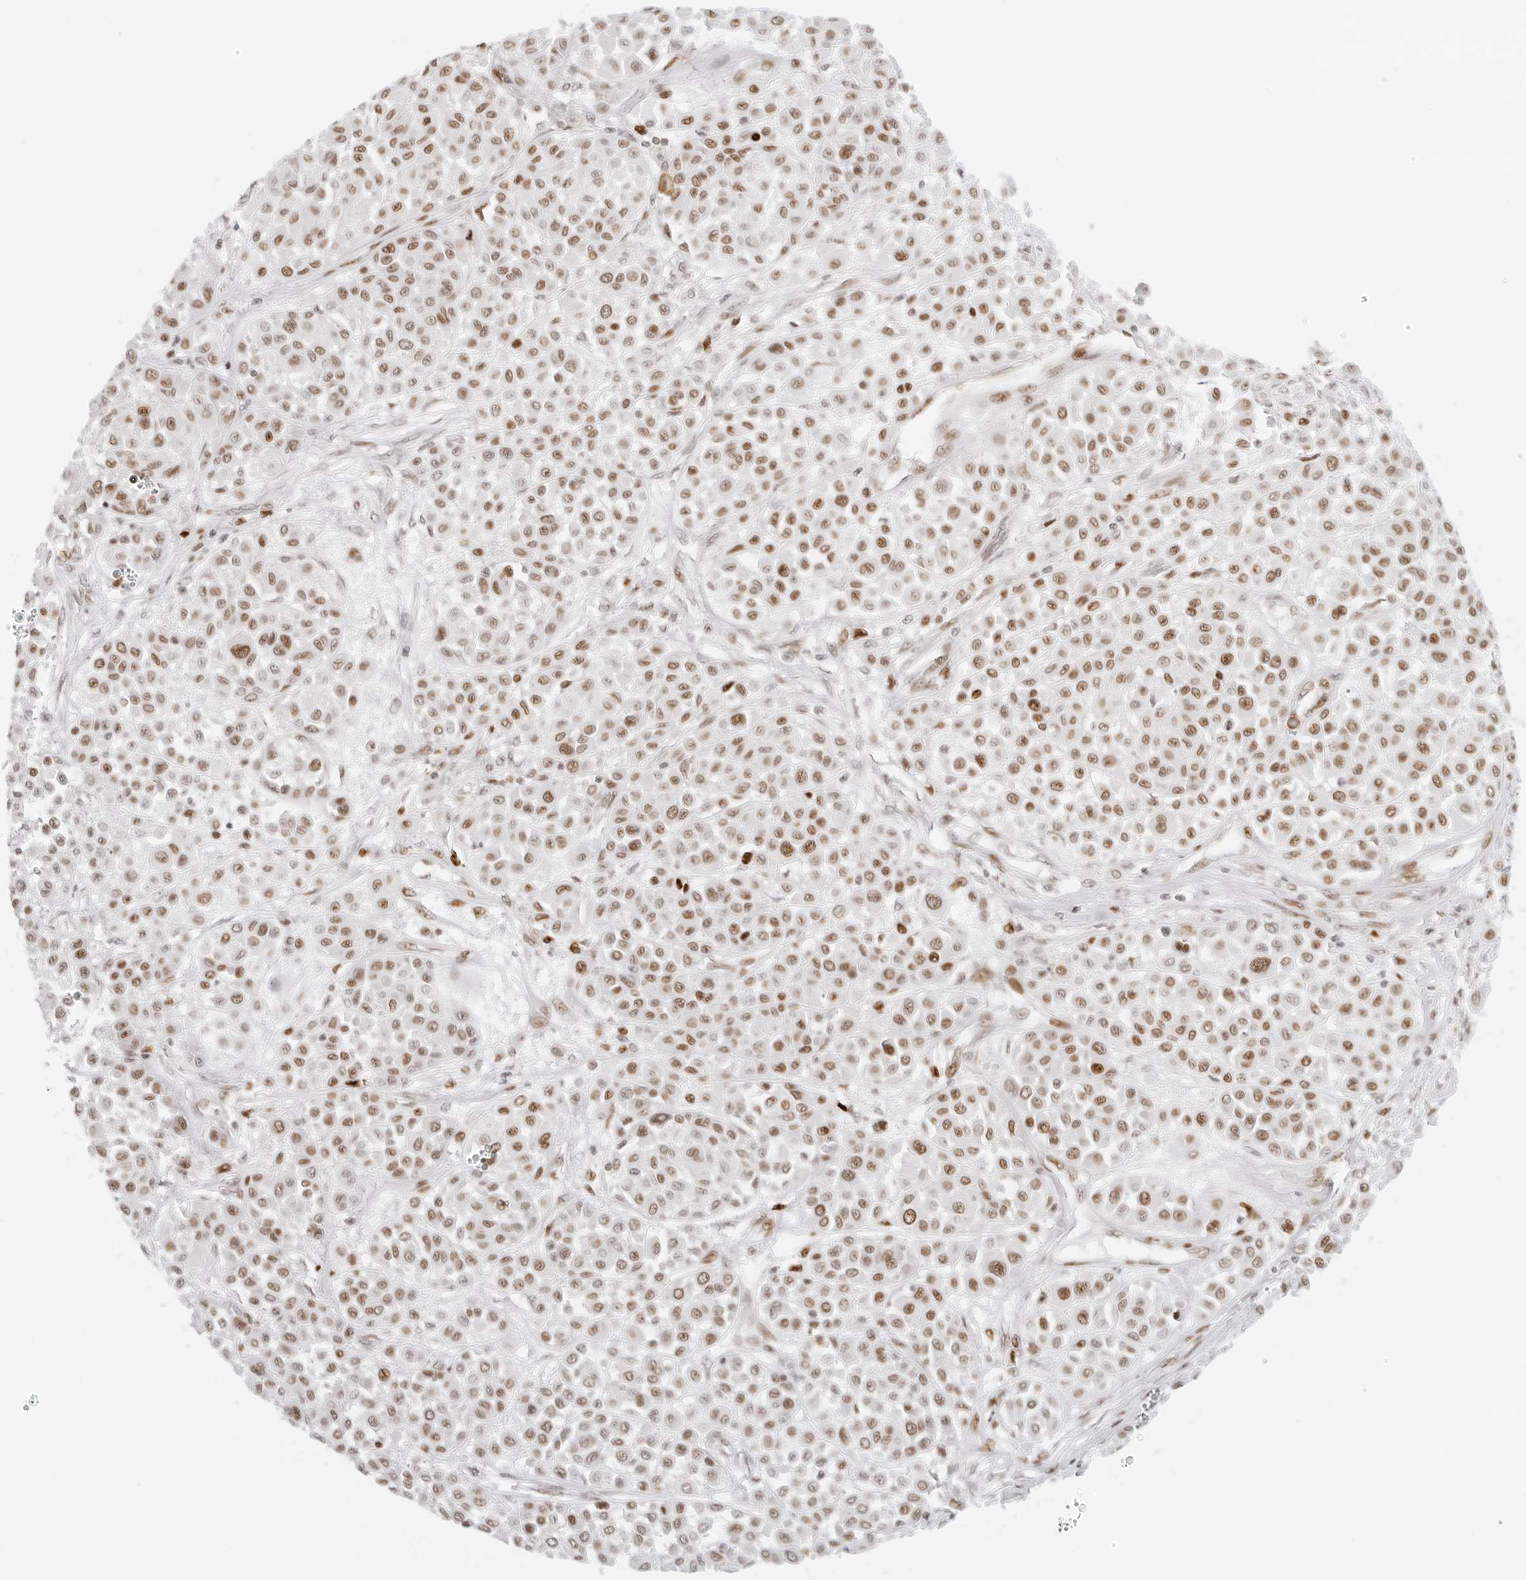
{"staining": {"intensity": "moderate", "quantity": ">75%", "location": "nuclear"}, "tissue": "melanoma", "cell_type": "Tumor cells", "image_type": "cancer", "snomed": [{"axis": "morphology", "description": "Malignant melanoma, Metastatic site"}, {"axis": "topography", "description": "Soft tissue"}], "caption": "A high-resolution image shows immunohistochemistry (IHC) staining of malignant melanoma (metastatic site), which exhibits moderate nuclear expression in about >75% of tumor cells. Immunohistochemistry stains the protein of interest in brown and the nuclei are stained blue.", "gene": "RCC1", "patient": {"sex": "male", "age": 41}}